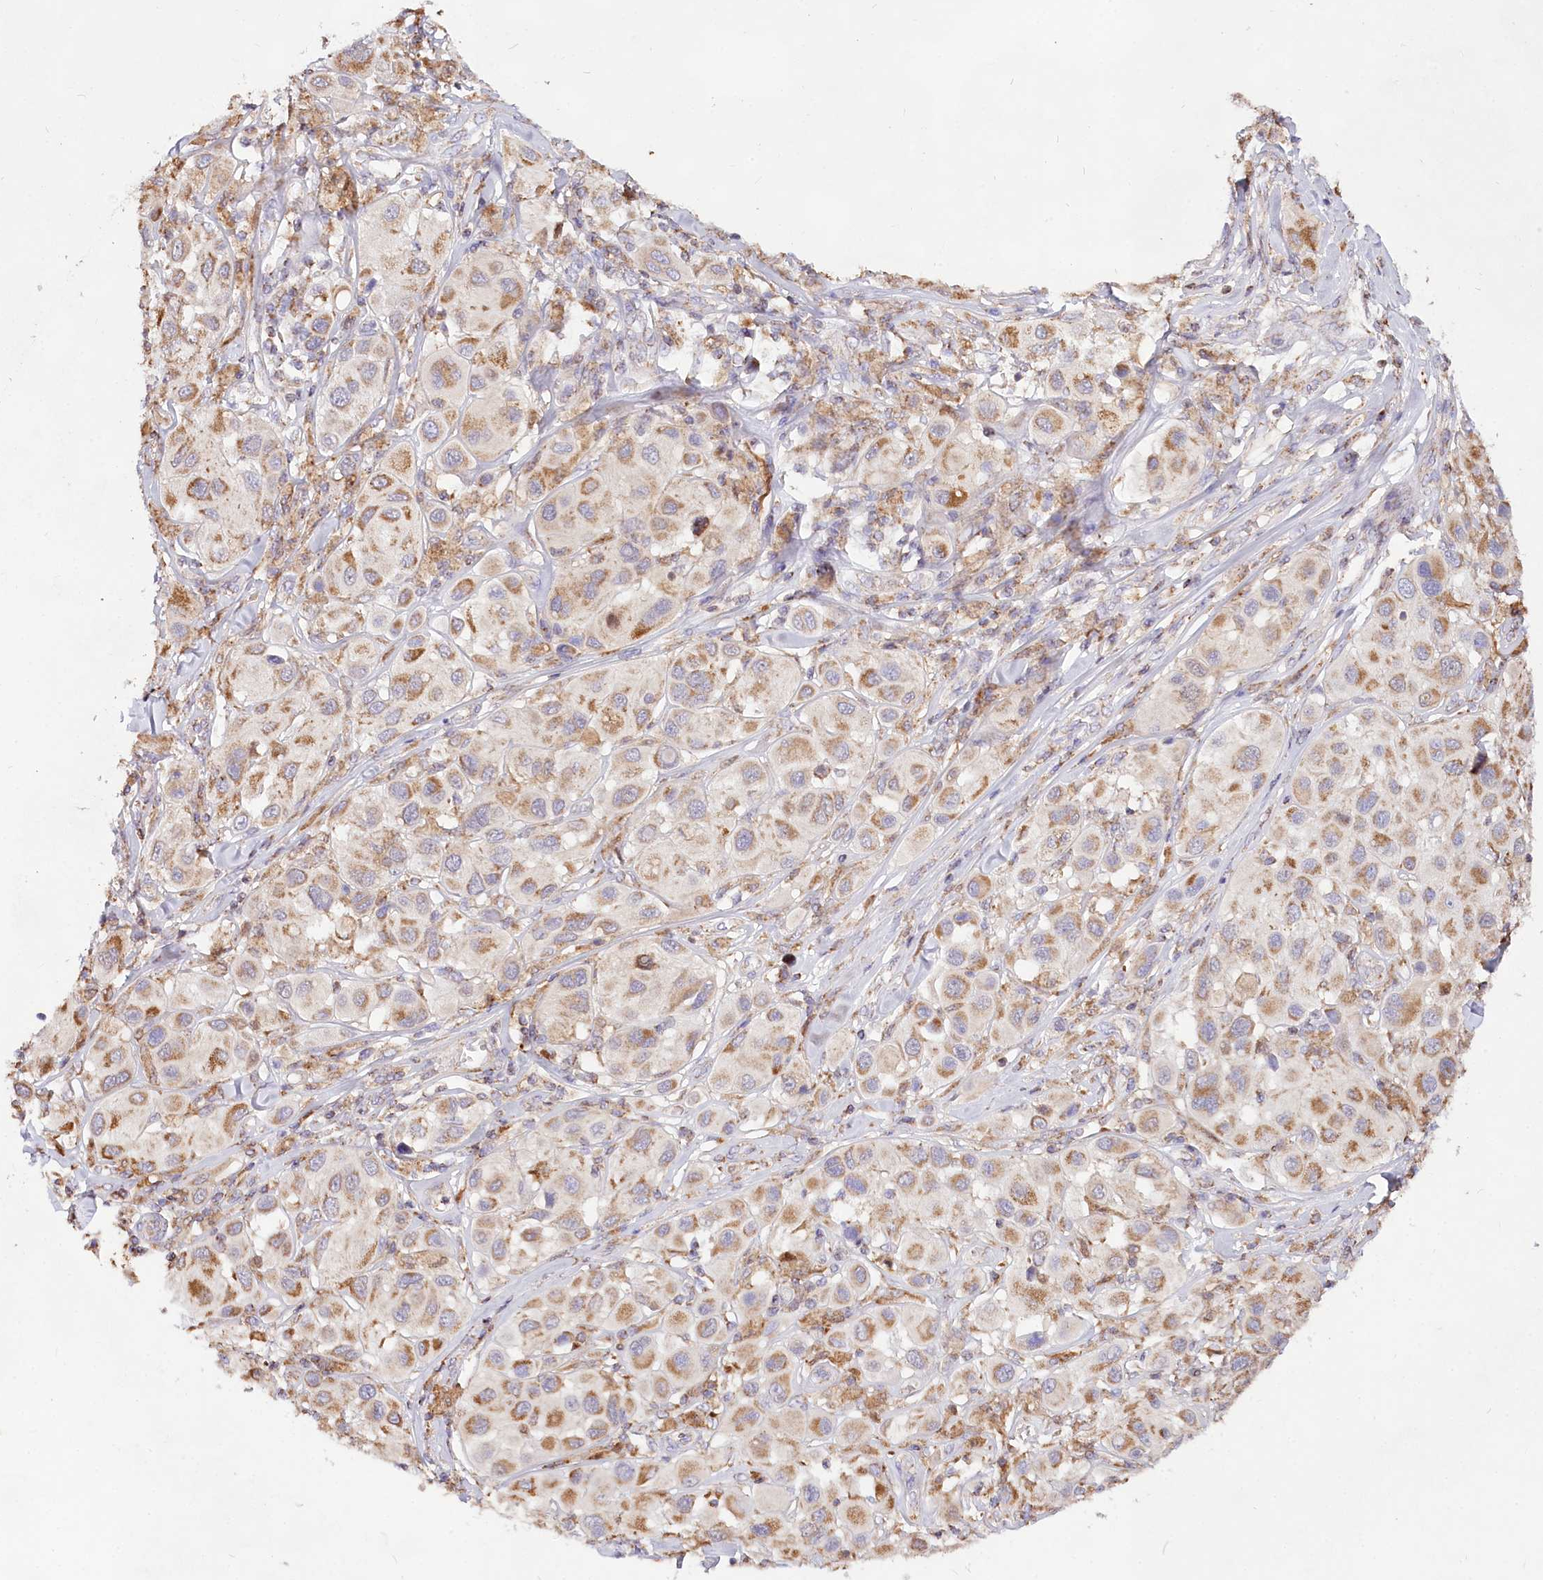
{"staining": {"intensity": "moderate", "quantity": ">75%", "location": "cytoplasmic/membranous"}, "tissue": "melanoma", "cell_type": "Tumor cells", "image_type": "cancer", "snomed": [{"axis": "morphology", "description": "Malignant melanoma, Metastatic site"}, {"axis": "topography", "description": "Skin"}], "caption": "Moderate cytoplasmic/membranous positivity for a protein is present in about >75% of tumor cells of malignant melanoma (metastatic site) using IHC.", "gene": "TASOR2", "patient": {"sex": "male", "age": 41}}